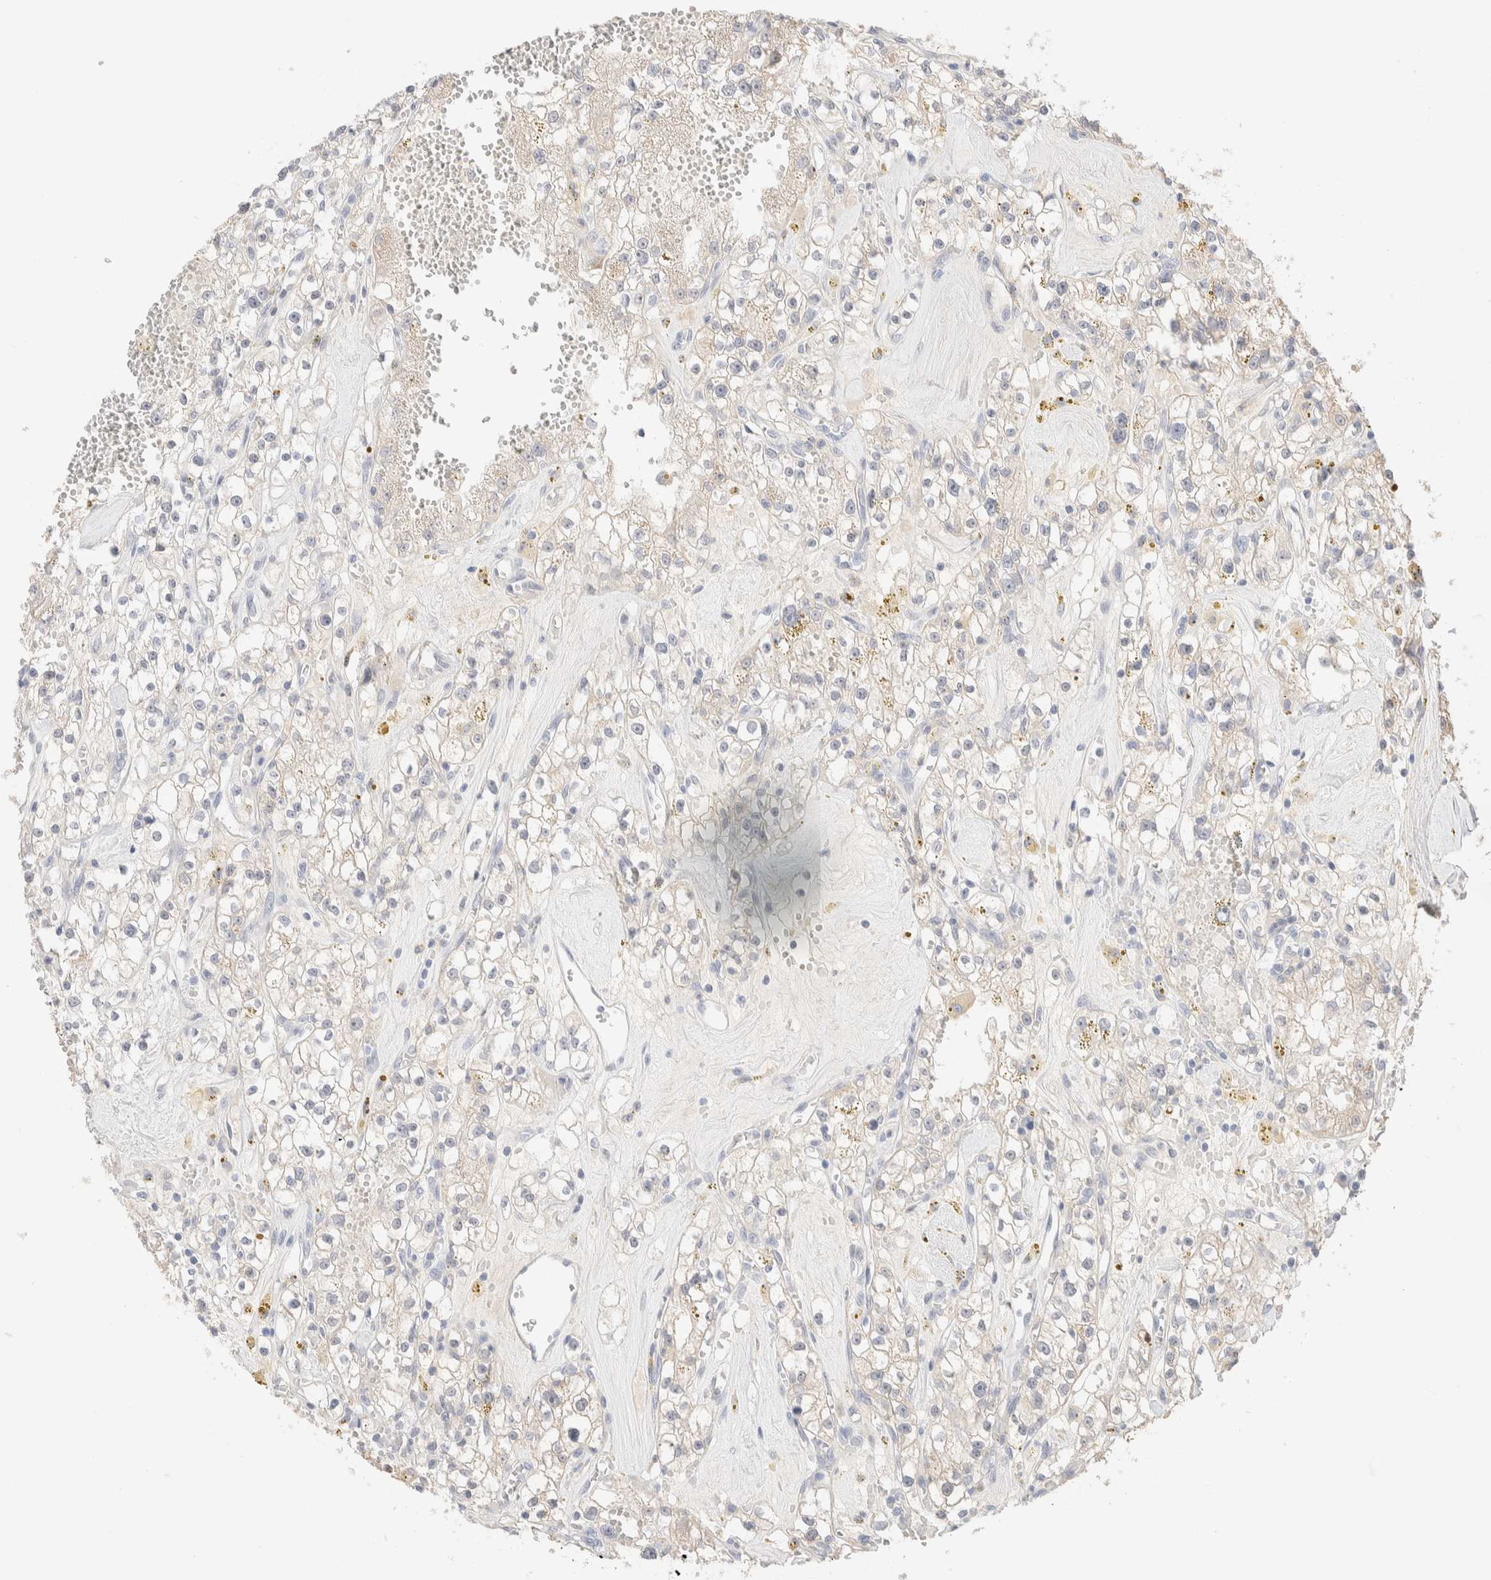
{"staining": {"intensity": "negative", "quantity": "none", "location": "none"}, "tissue": "renal cancer", "cell_type": "Tumor cells", "image_type": "cancer", "snomed": [{"axis": "morphology", "description": "Adenocarcinoma, NOS"}, {"axis": "topography", "description": "Kidney"}], "caption": "Protein analysis of renal adenocarcinoma shows no significant staining in tumor cells. The staining is performed using DAB (3,3'-diaminobenzidine) brown chromogen with nuclei counter-stained in using hematoxylin.", "gene": "RIDA", "patient": {"sex": "male", "age": 56}}